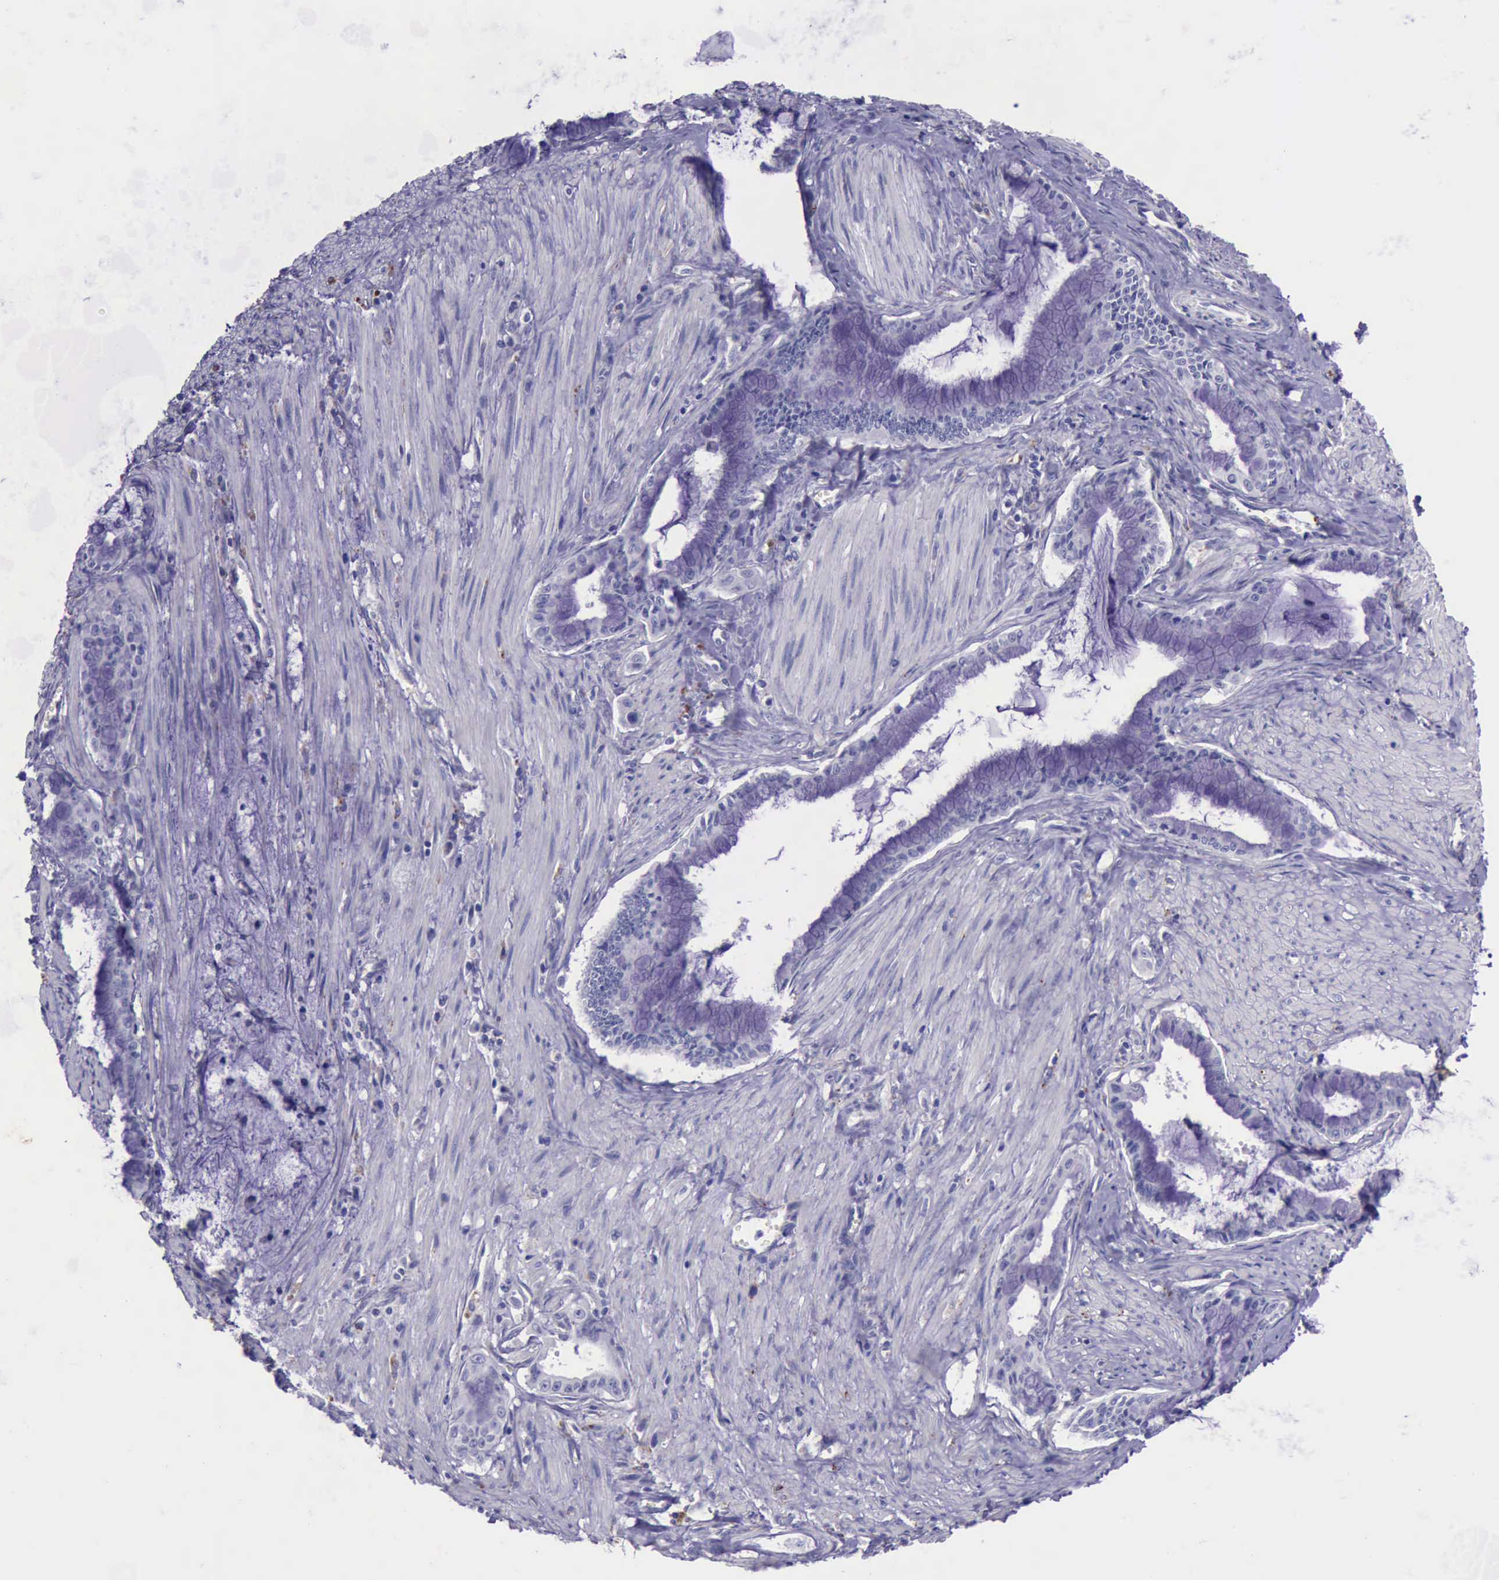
{"staining": {"intensity": "negative", "quantity": "none", "location": "none"}, "tissue": "pancreatic cancer", "cell_type": "Tumor cells", "image_type": "cancer", "snomed": [{"axis": "morphology", "description": "Adenocarcinoma, NOS"}, {"axis": "topography", "description": "Pancreas"}], "caption": "IHC of pancreatic cancer (adenocarcinoma) reveals no staining in tumor cells.", "gene": "GLA", "patient": {"sex": "male", "age": 59}}